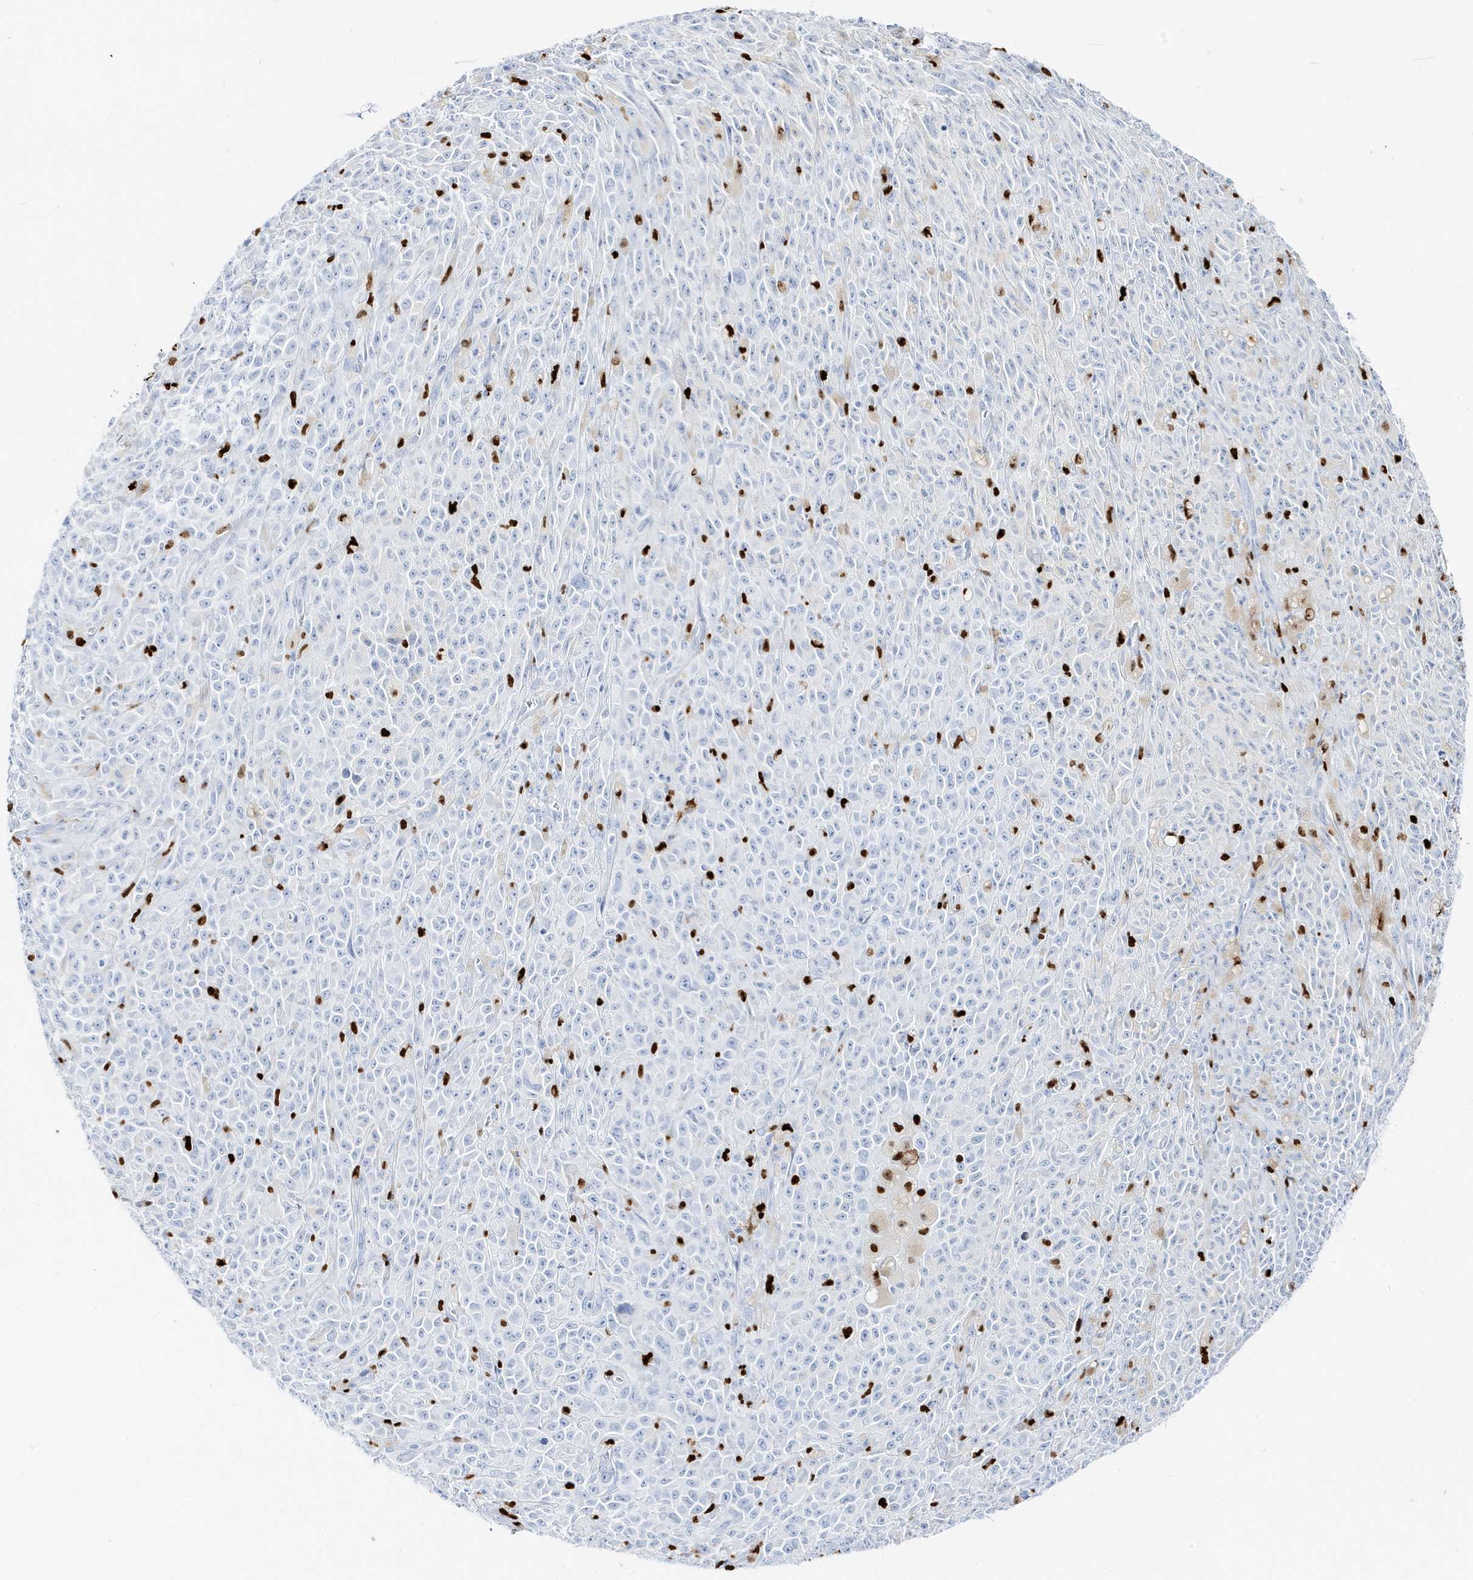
{"staining": {"intensity": "negative", "quantity": "none", "location": "none"}, "tissue": "melanoma", "cell_type": "Tumor cells", "image_type": "cancer", "snomed": [{"axis": "morphology", "description": "Malignant melanoma, NOS"}, {"axis": "topography", "description": "Skin"}], "caption": "DAB (3,3'-diaminobenzidine) immunohistochemical staining of human melanoma exhibits no significant positivity in tumor cells. Nuclei are stained in blue.", "gene": "MNDA", "patient": {"sex": "female", "age": 82}}